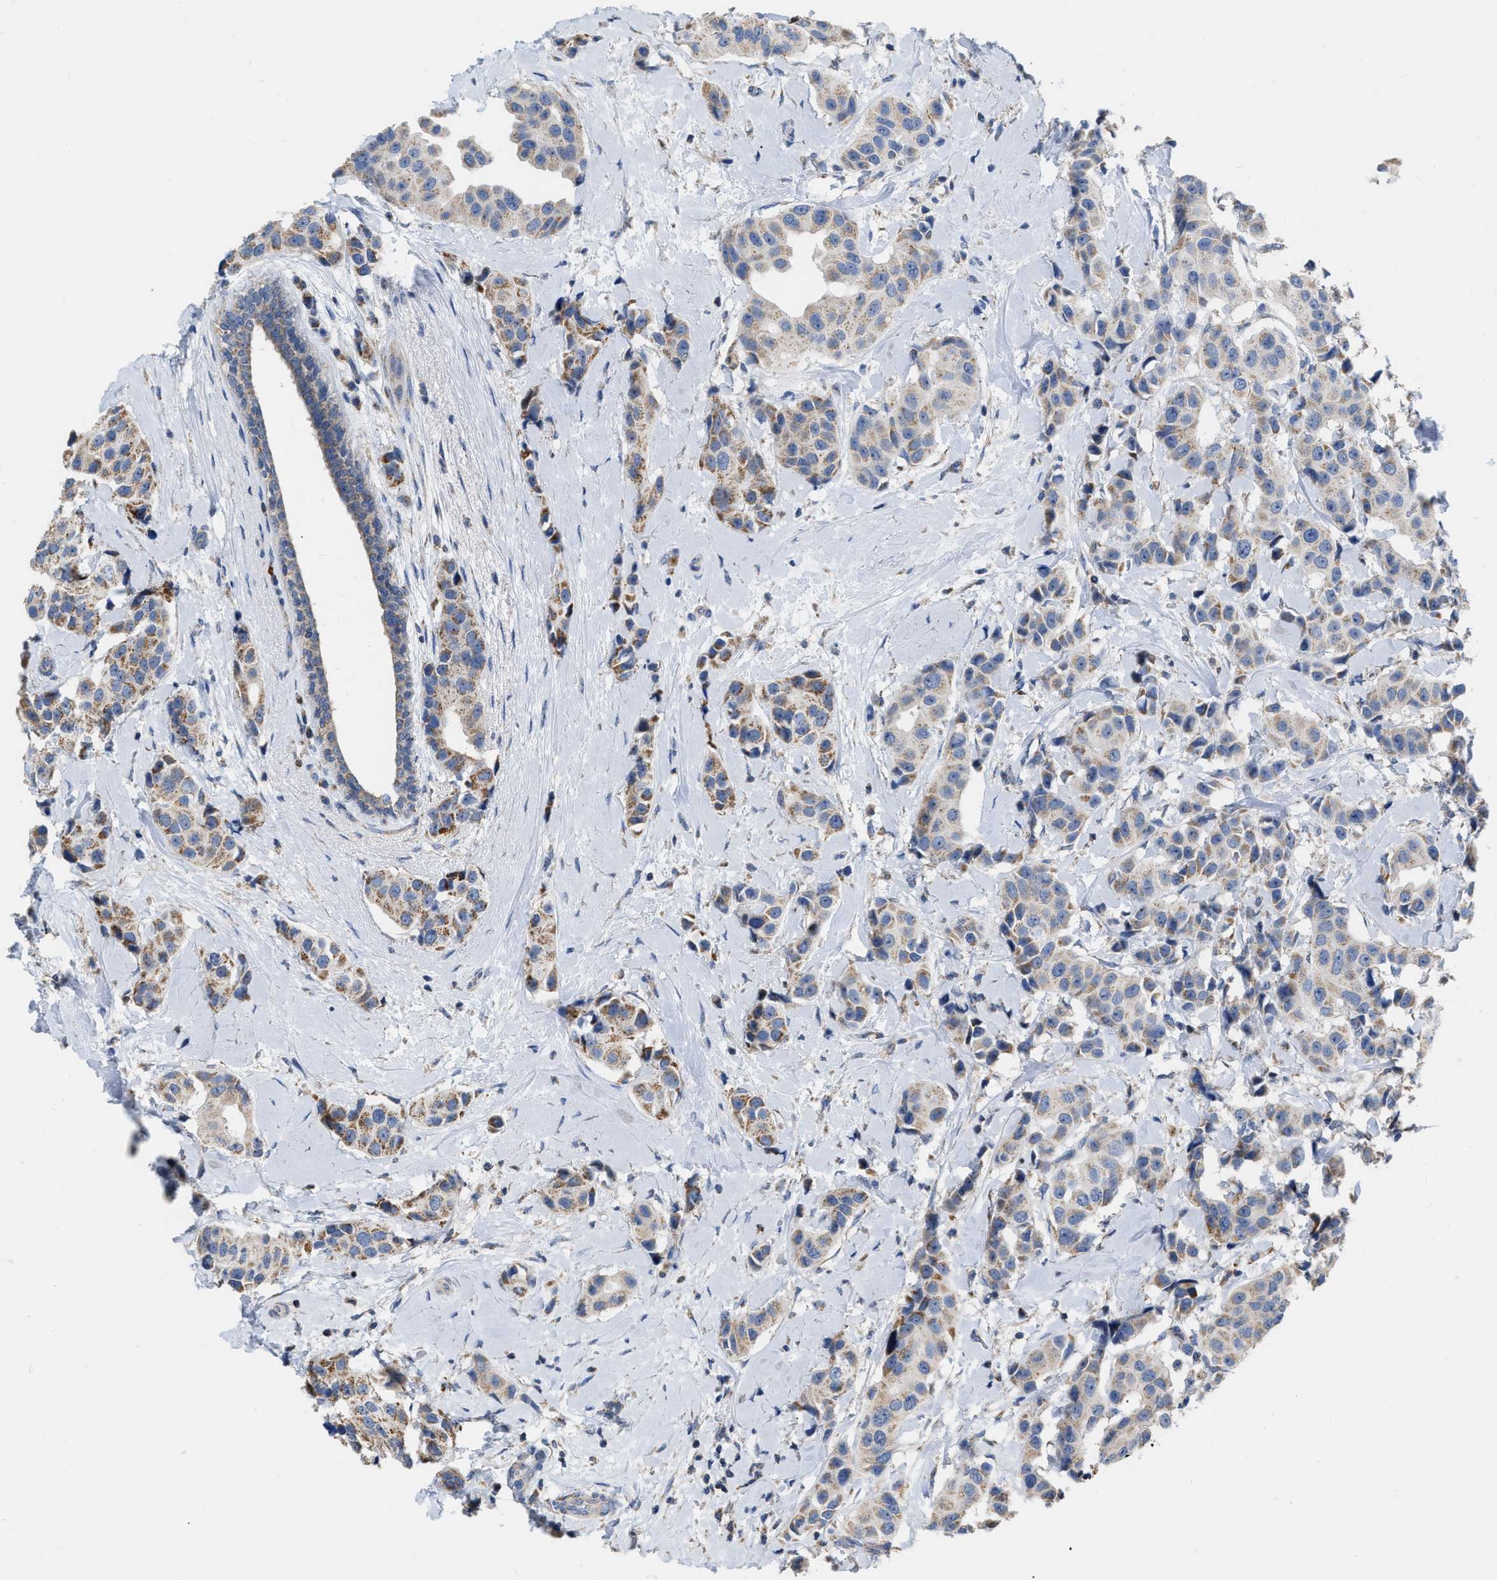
{"staining": {"intensity": "moderate", "quantity": ">75%", "location": "cytoplasmic/membranous"}, "tissue": "breast cancer", "cell_type": "Tumor cells", "image_type": "cancer", "snomed": [{"axis": "morphology", "description": "Normal tissue, NOS"}, {"axis": "morphology", "description": "Duct carcinoma"}, {"axis": "topography", "description": "Breast"}], "caption": "Tumor cells demonstrate moderate cytoplasmic/membranous staining in about >75% of cells in breast cancer.", "gene": "DDX56", "patient": {"sex": "female", "age": 39}}